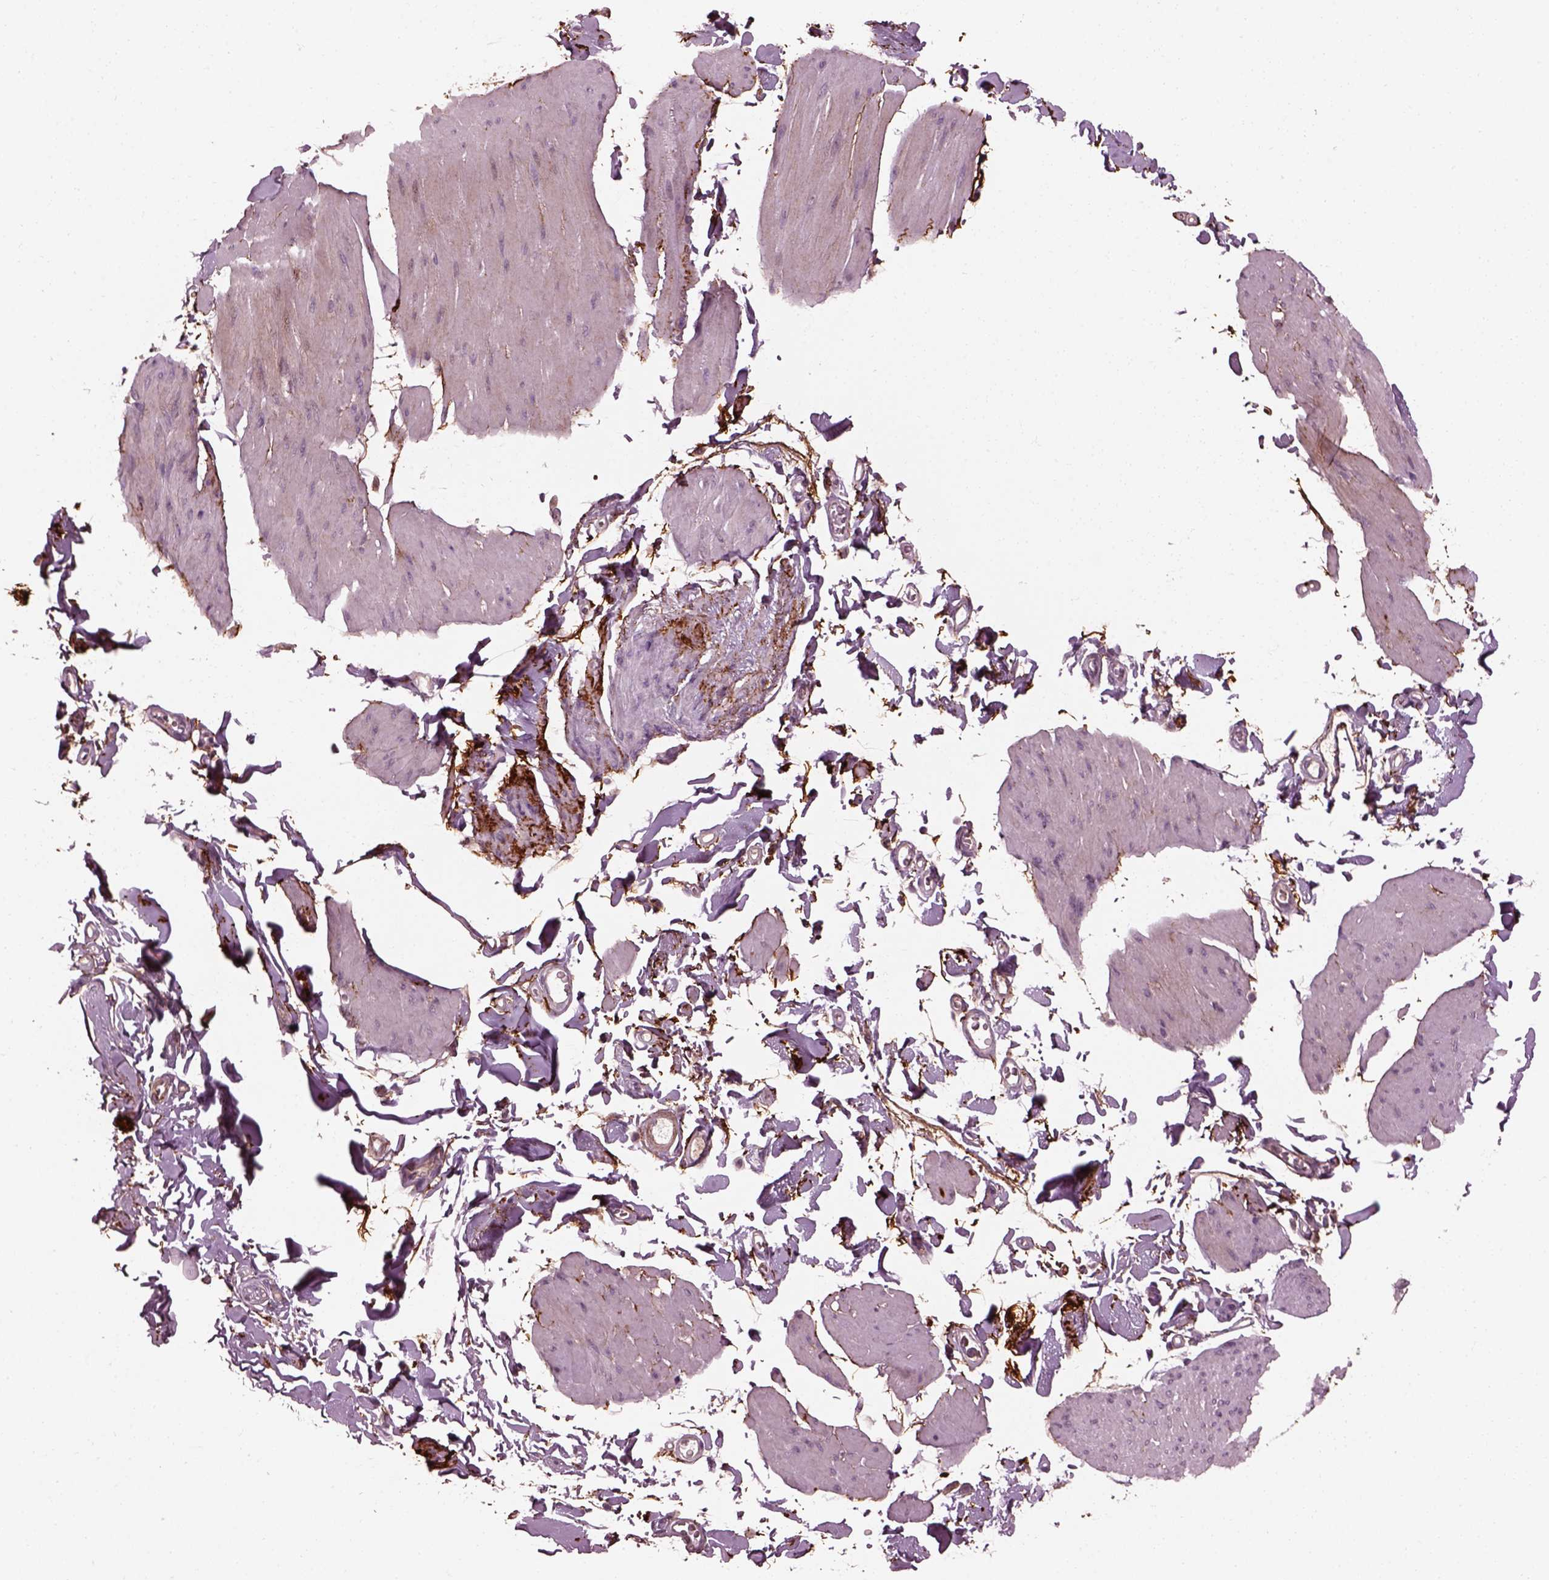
{"staining": {"intensity": "negative", "quantity": "none", "location": "none"}, "tissue": "smooth muscle", "cell_type": "Smooth muscle cells", "image_type": "normal", "snomed": [{"axis": "morphology", "description": "Normal tissue, NOS"}, {"axis": "topography", "description": "Adipose tissue"}, {"axis": "topography", "description": "Smooth muscle"}, {"axis": "topography", "description": "Peripheral nerve tissue"}], "caption": "There is no significant staining in smooth muscle cells of smooth muscle. Brightfield microscopy of immunohistochemistry stained with DAB (3,3'-diaminobenzidine) (brown) and hematoxylin (blue), captured at high magnification.", "gene": "EFEMP1", "patient": {"sex": "male", "age": 83}}